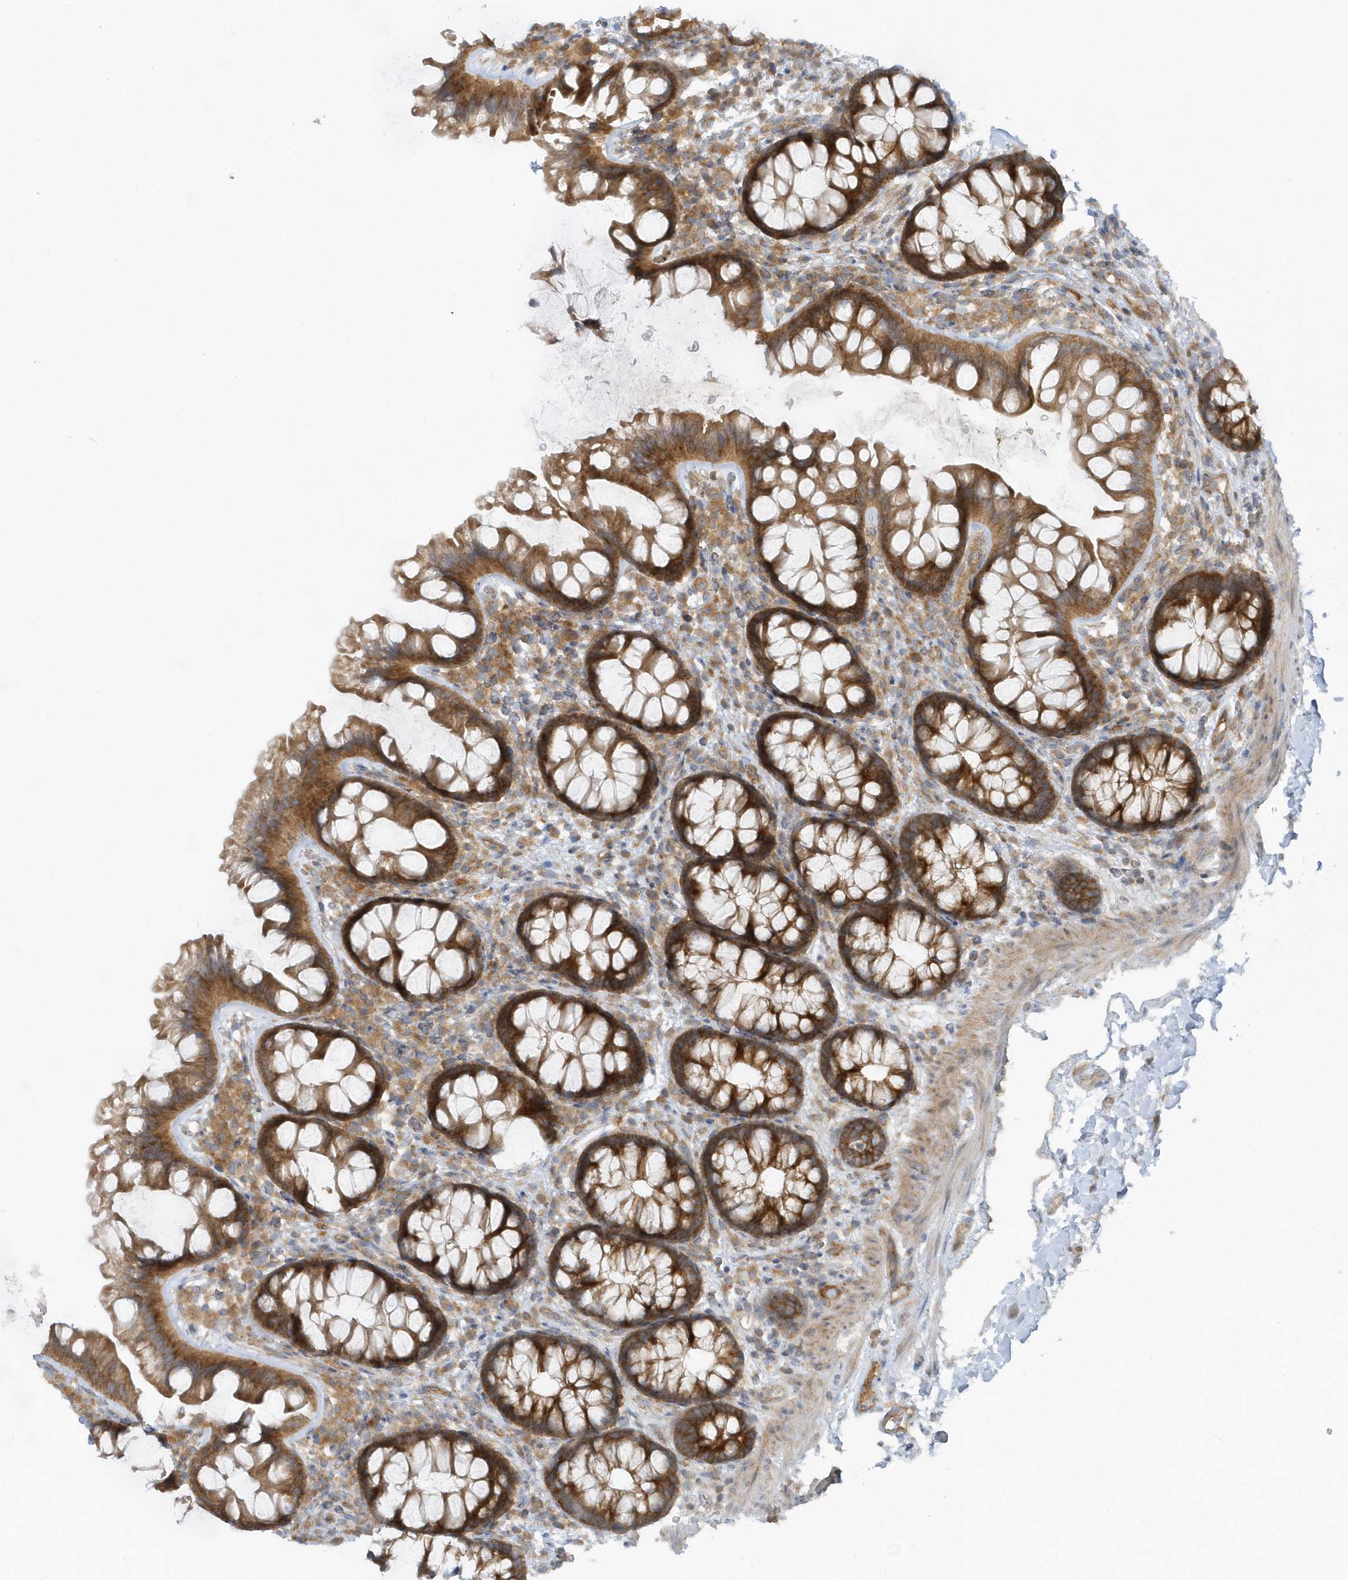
{"staining": {"intensity": "moderate", "quantity": "25%-75%", "location": "cytoplasmic/membranous"}, "tissue": "colon", "cell_type": "Endothelial cells", "image_type": "normal", "snomed": [{"axis": "morphology", "description": "Normal tissue, NOS"}, {"axis": "topography", "description": "Colon"}], "caption": "Endothelial cells demonstrate medium levels of moderate cytoplasmic/membranous staining in about 25%-75% of cells in normal human colon.", "gene": "CNOT10", "patient": {"sex": "female", "age": 62}}